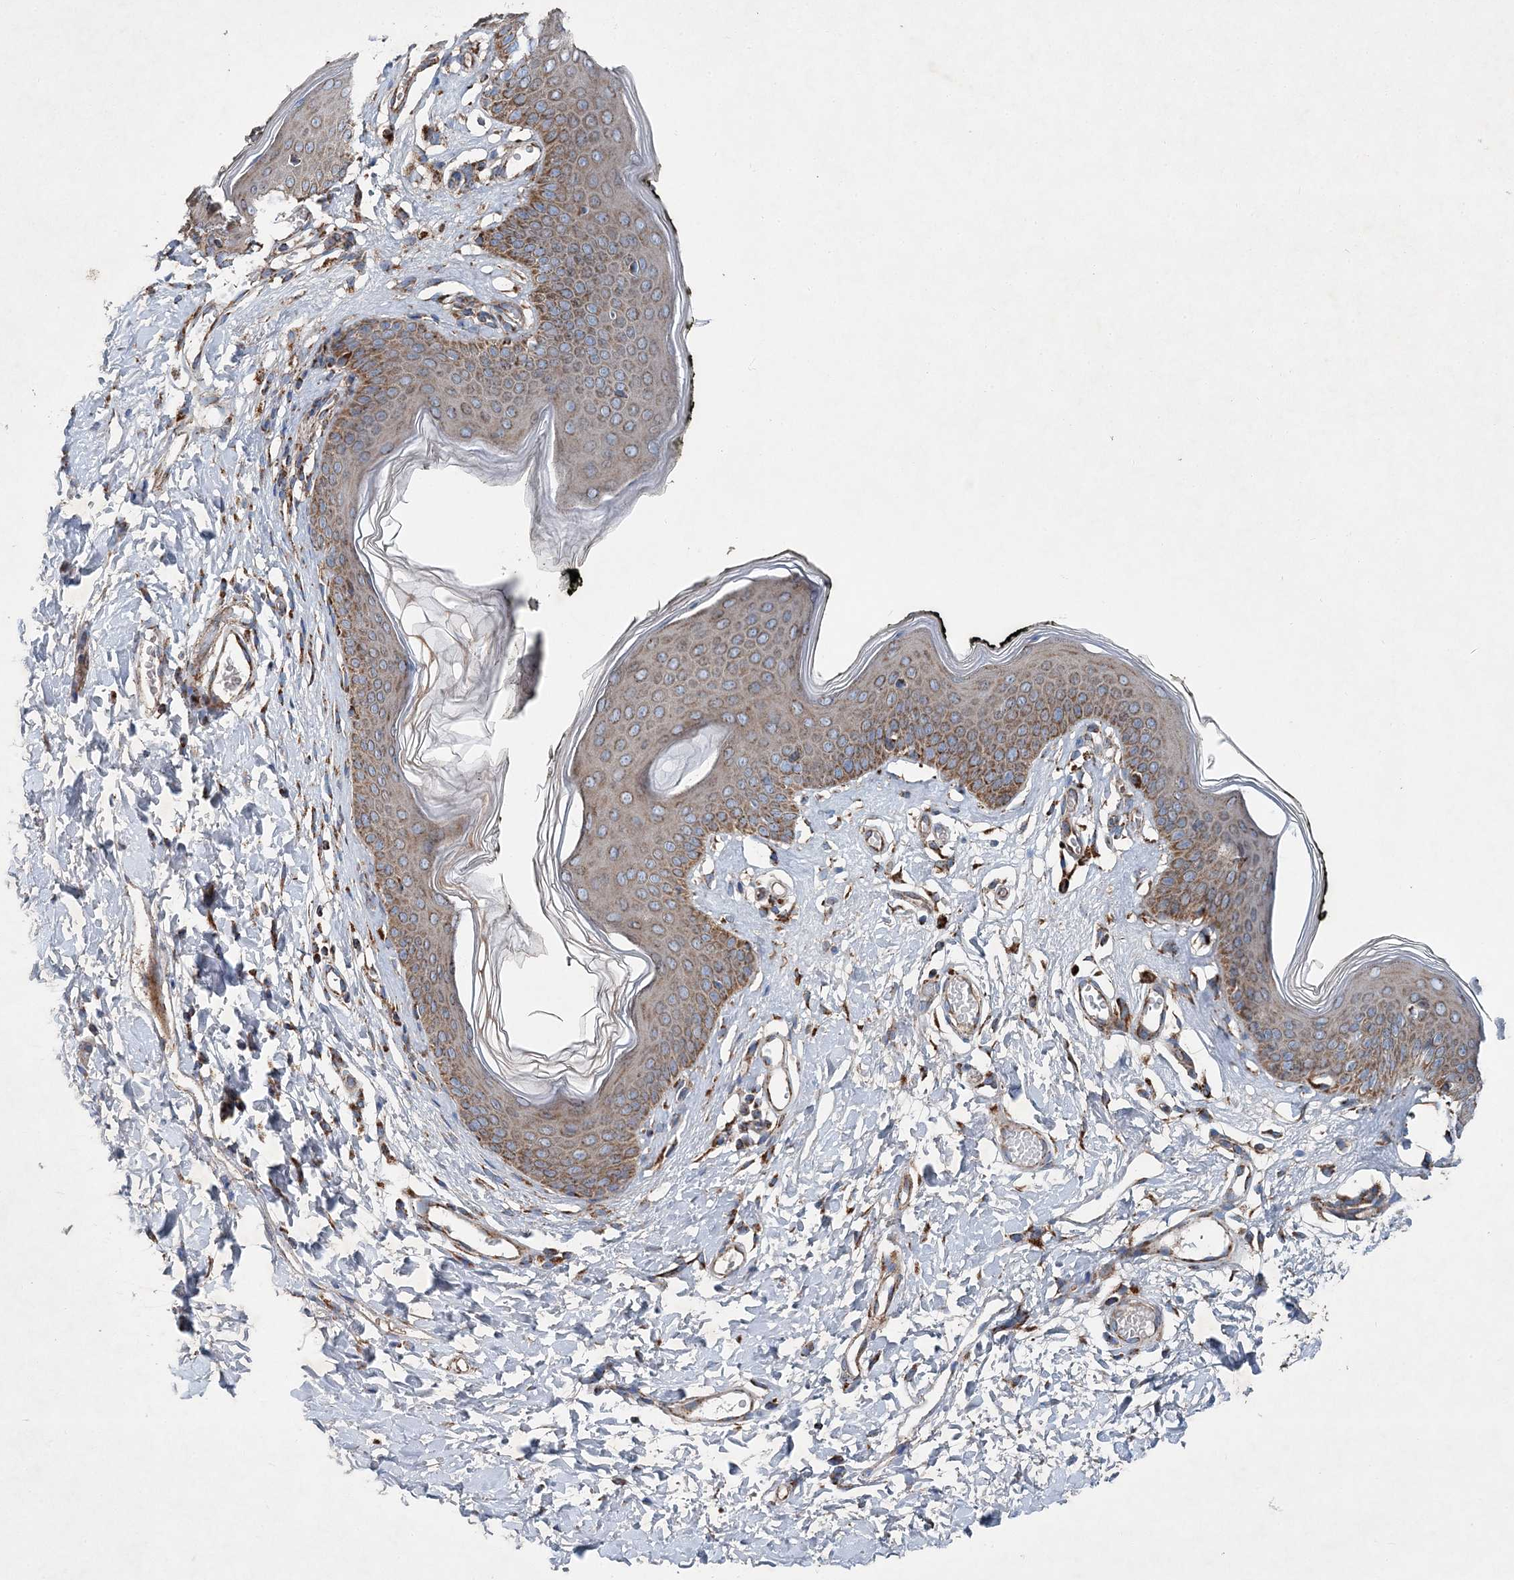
{"staining": {"intensity": "moderate", "quantity": ">75%", "location": "cytoplasmic/membranous"}, "tissue": "skin", "cell_type": "Epidermal cells", "image_type": "normal", "snomed": [{"axis": "morphology", "description": "Normal tissue, NOS"}, {"axis": "morphology", "description": "Inflammation, NOS"}, {"axis": "topography", "description": "Vulva"}], "caption": "Benign skin was stained to show a protein in brown. There is medium levels of moderate cytoplasmic/membranous staining in approximately >75% of epidermal cells. (Brightfield microscopy of DAB IHC at high magnification).", "gene": "SPAG16", "patient": {"sex": "female", "age": 84}}